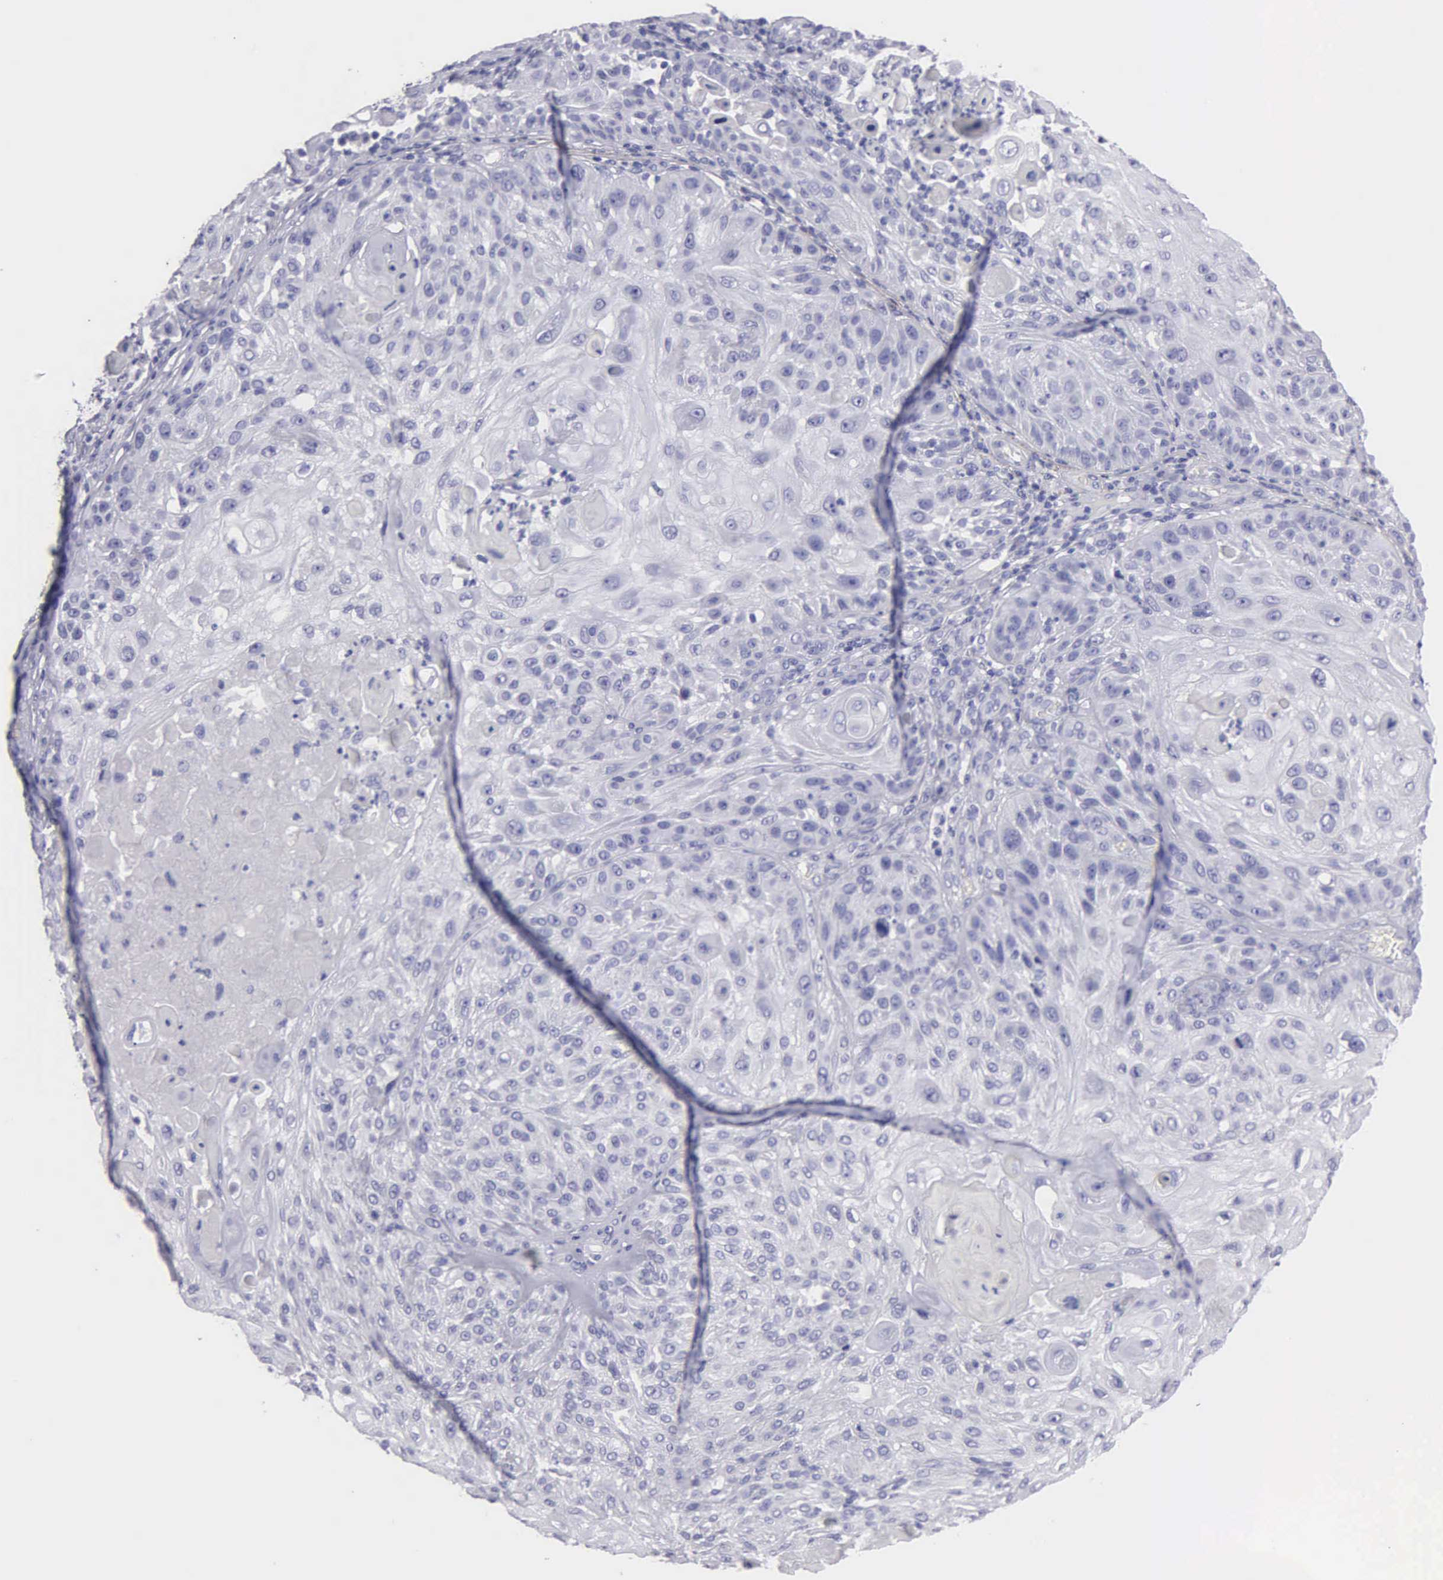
{"staining": {"intensity": "negative", "quantity": "none", "location": "none"}, "tissue": "skin cancer", "cell_type": "Tumor cells", "image_type": "cancer", "snomed": [{"axis": "morphology", "description": "Squamous cell carcinoma, NOS"}, {"axis": "topography", "description": "Skin"}], "caption": "Immunohistochemical staining of skin cancer (squamous cell carcinoma) exhibits no significant expression in tumor cells. Nuclei are stained in blue.", "gene": "FBLN5", "patient": {"sex": "female", "age": 89}}